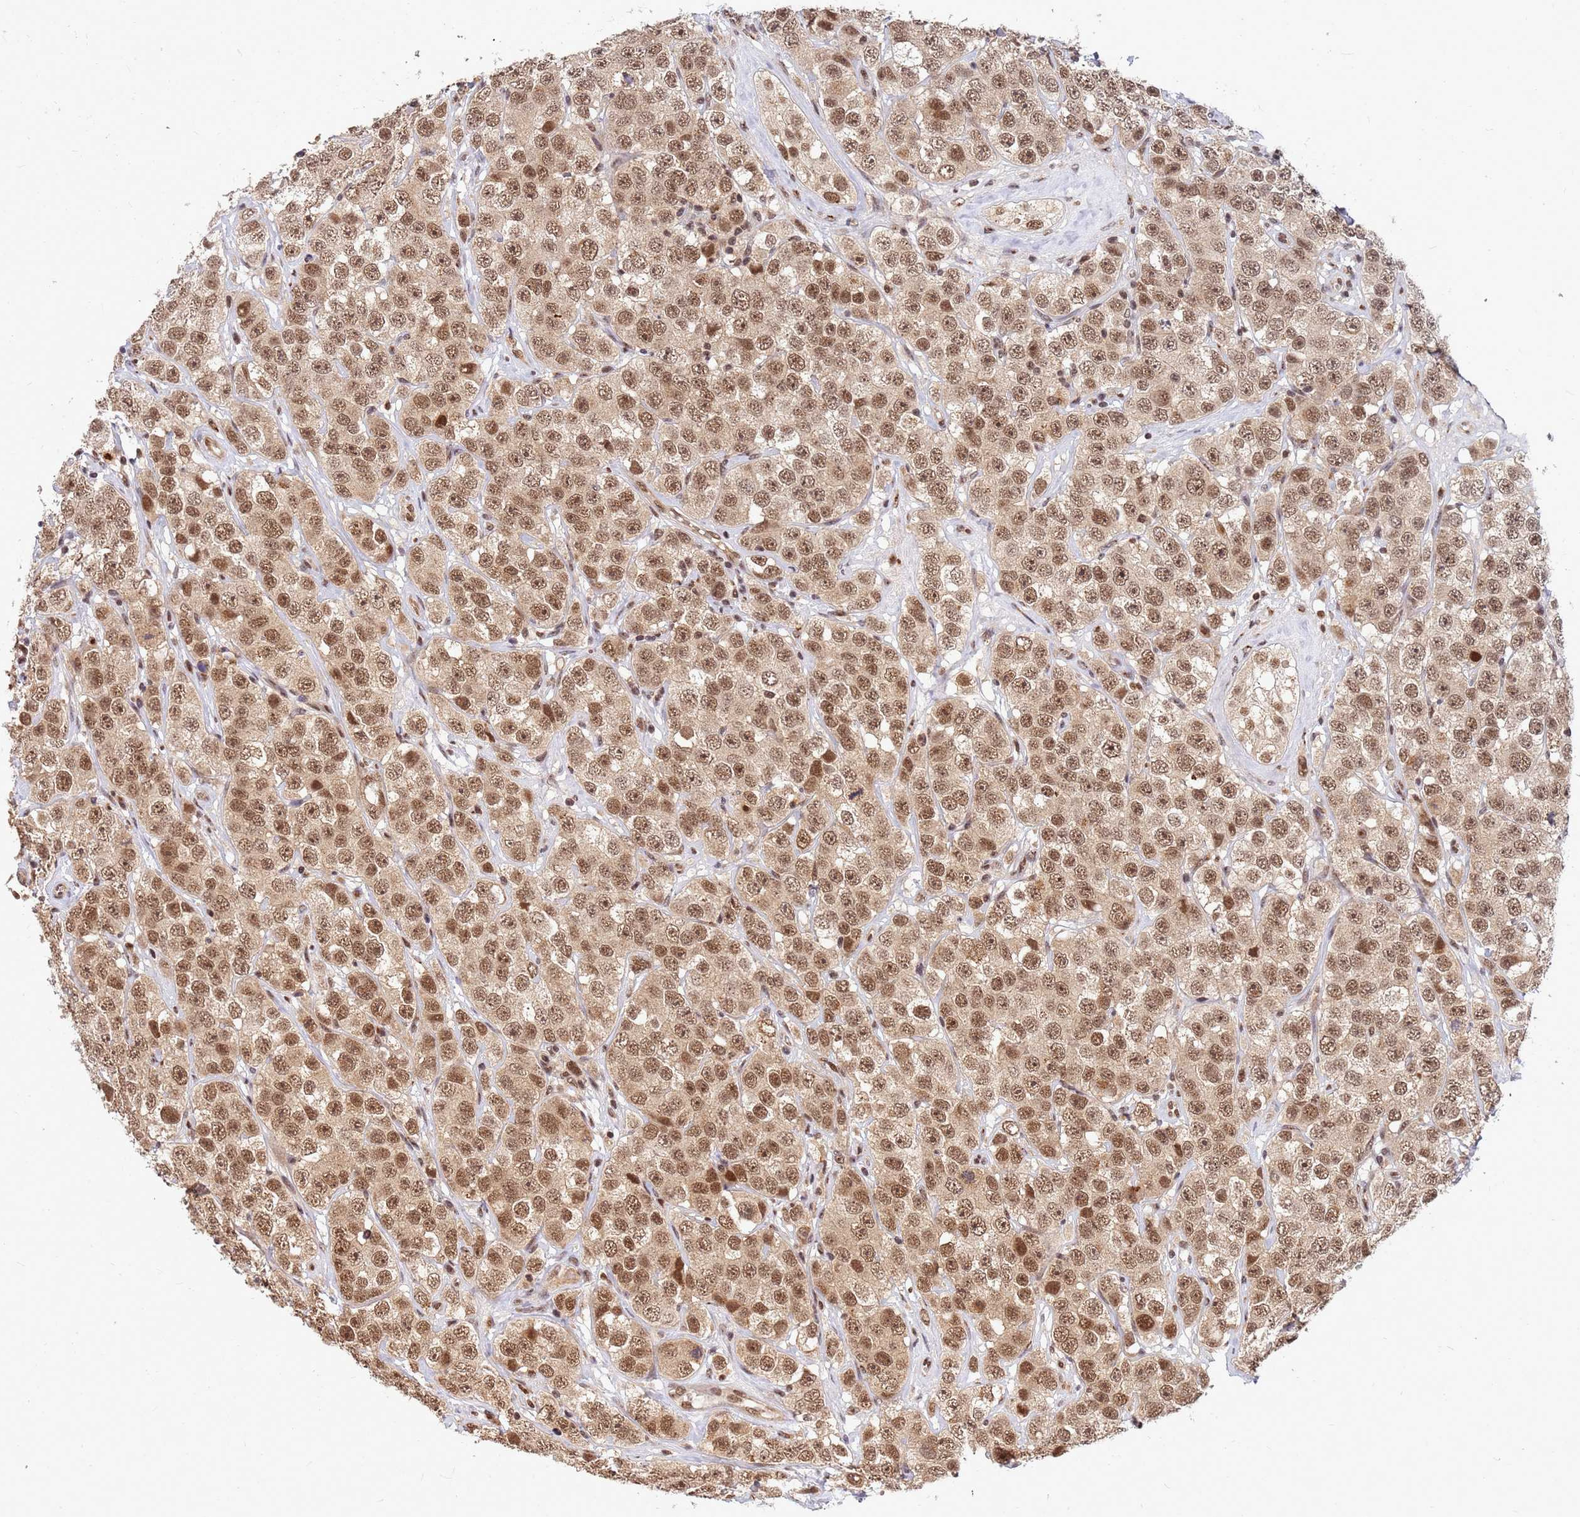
{"staining": {"intensity": "moderate", "quantity": ">75%", "location": "nuclear"}, "tissue": "testis cancer", "cell_type": "Tumor cells", "image_type": "cancer", "snomed": [{"axis": "morphology", "description": "Seminoma, NOS"}, {"axis": "topography", "description": "Testis"}], "caption": "Immunohistochemical staining of testis seminoma shows medium levels of moderate nuclear positivity in about >75% of tumor cells.", "gene": "NCBP2", "patient": {"sex": "male", "age": 28}}